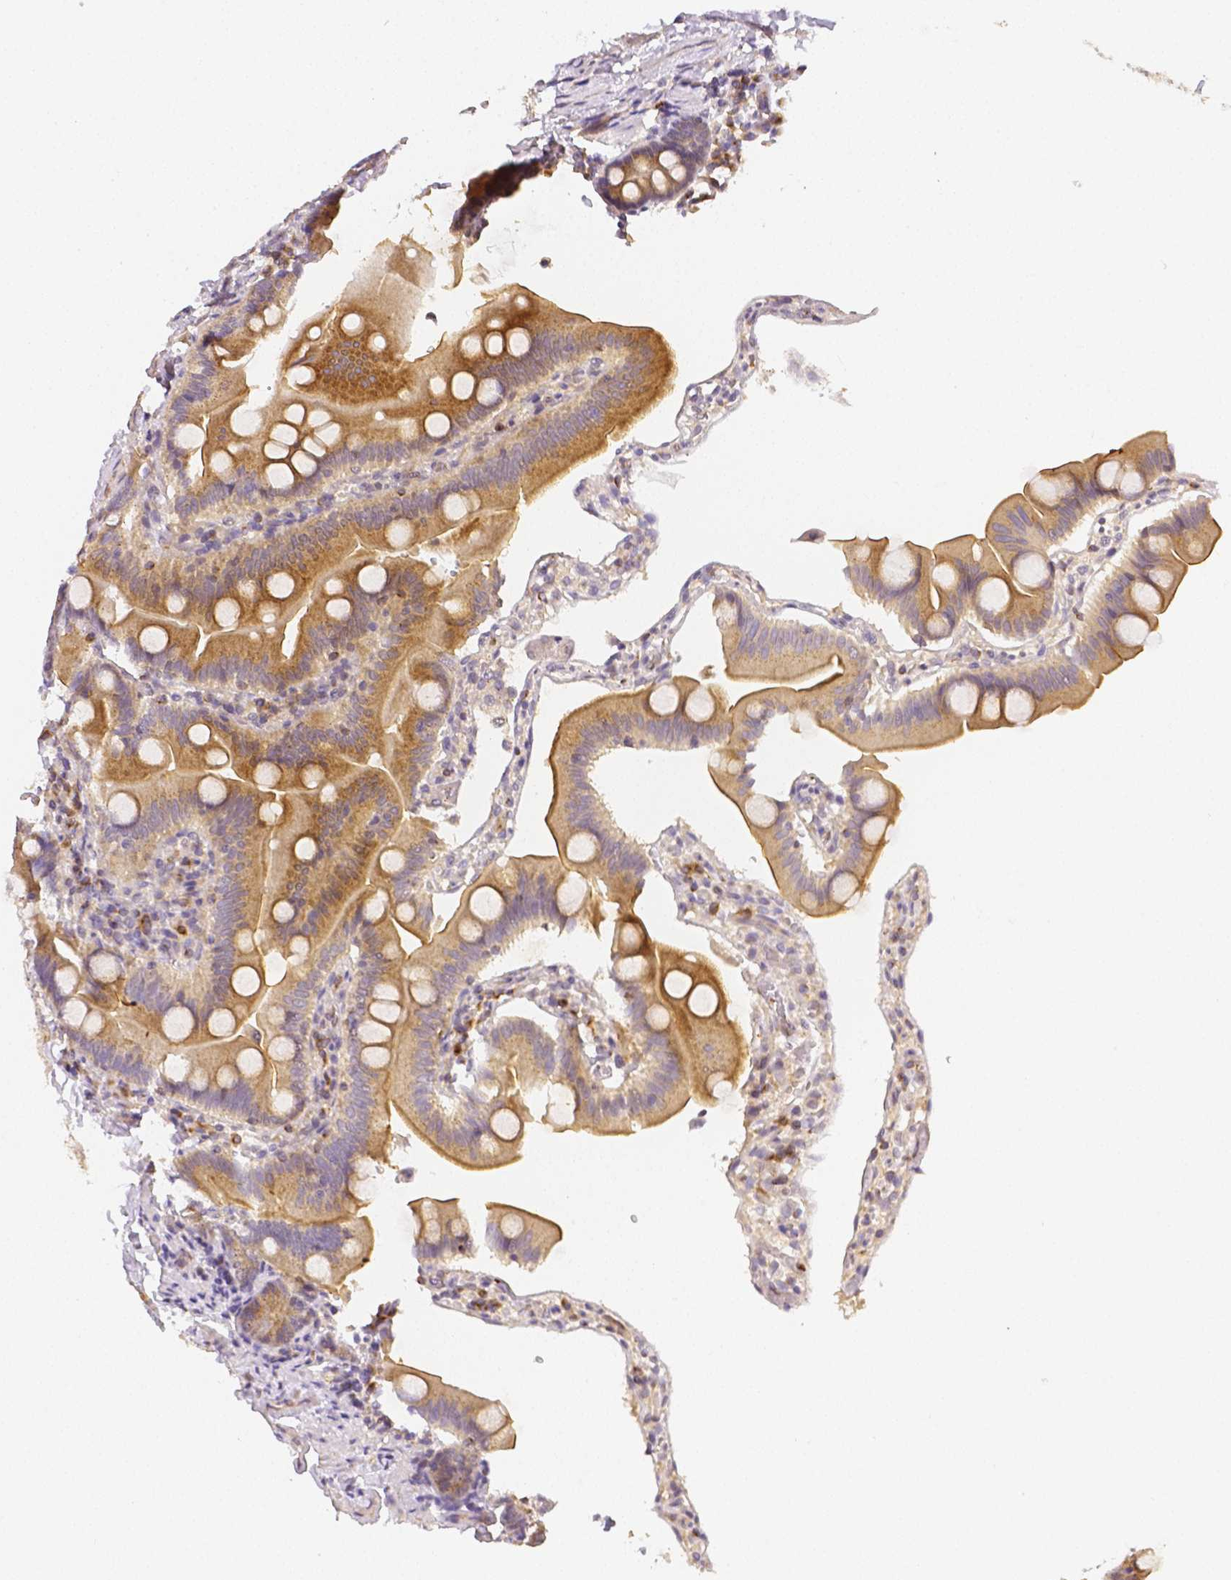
{"staining": {"intensity": "moderate", "quantity": "25%-75%", "location": "cytoplasmic/membranous"}, "tissue": "duodenum", "cell_type": "Glandular cells", "image_type": "normal", "snomed": [{"axis": "morphology", "description": "Normal tissue, NOS"}, {"axis": "topography", "description": "Pancreas"}, {"axis": "topography", "description": "Duodenum"}], "caption": "A photomicrograph showing moderate cytoplasmic/membranous positivity in approximately 25%-75% of glandular cells in benign duodenum, as visualized by brown immunohistochemical staining.", "gene": "C10orf67", "patient": {"sex": "male", "age": 59}}